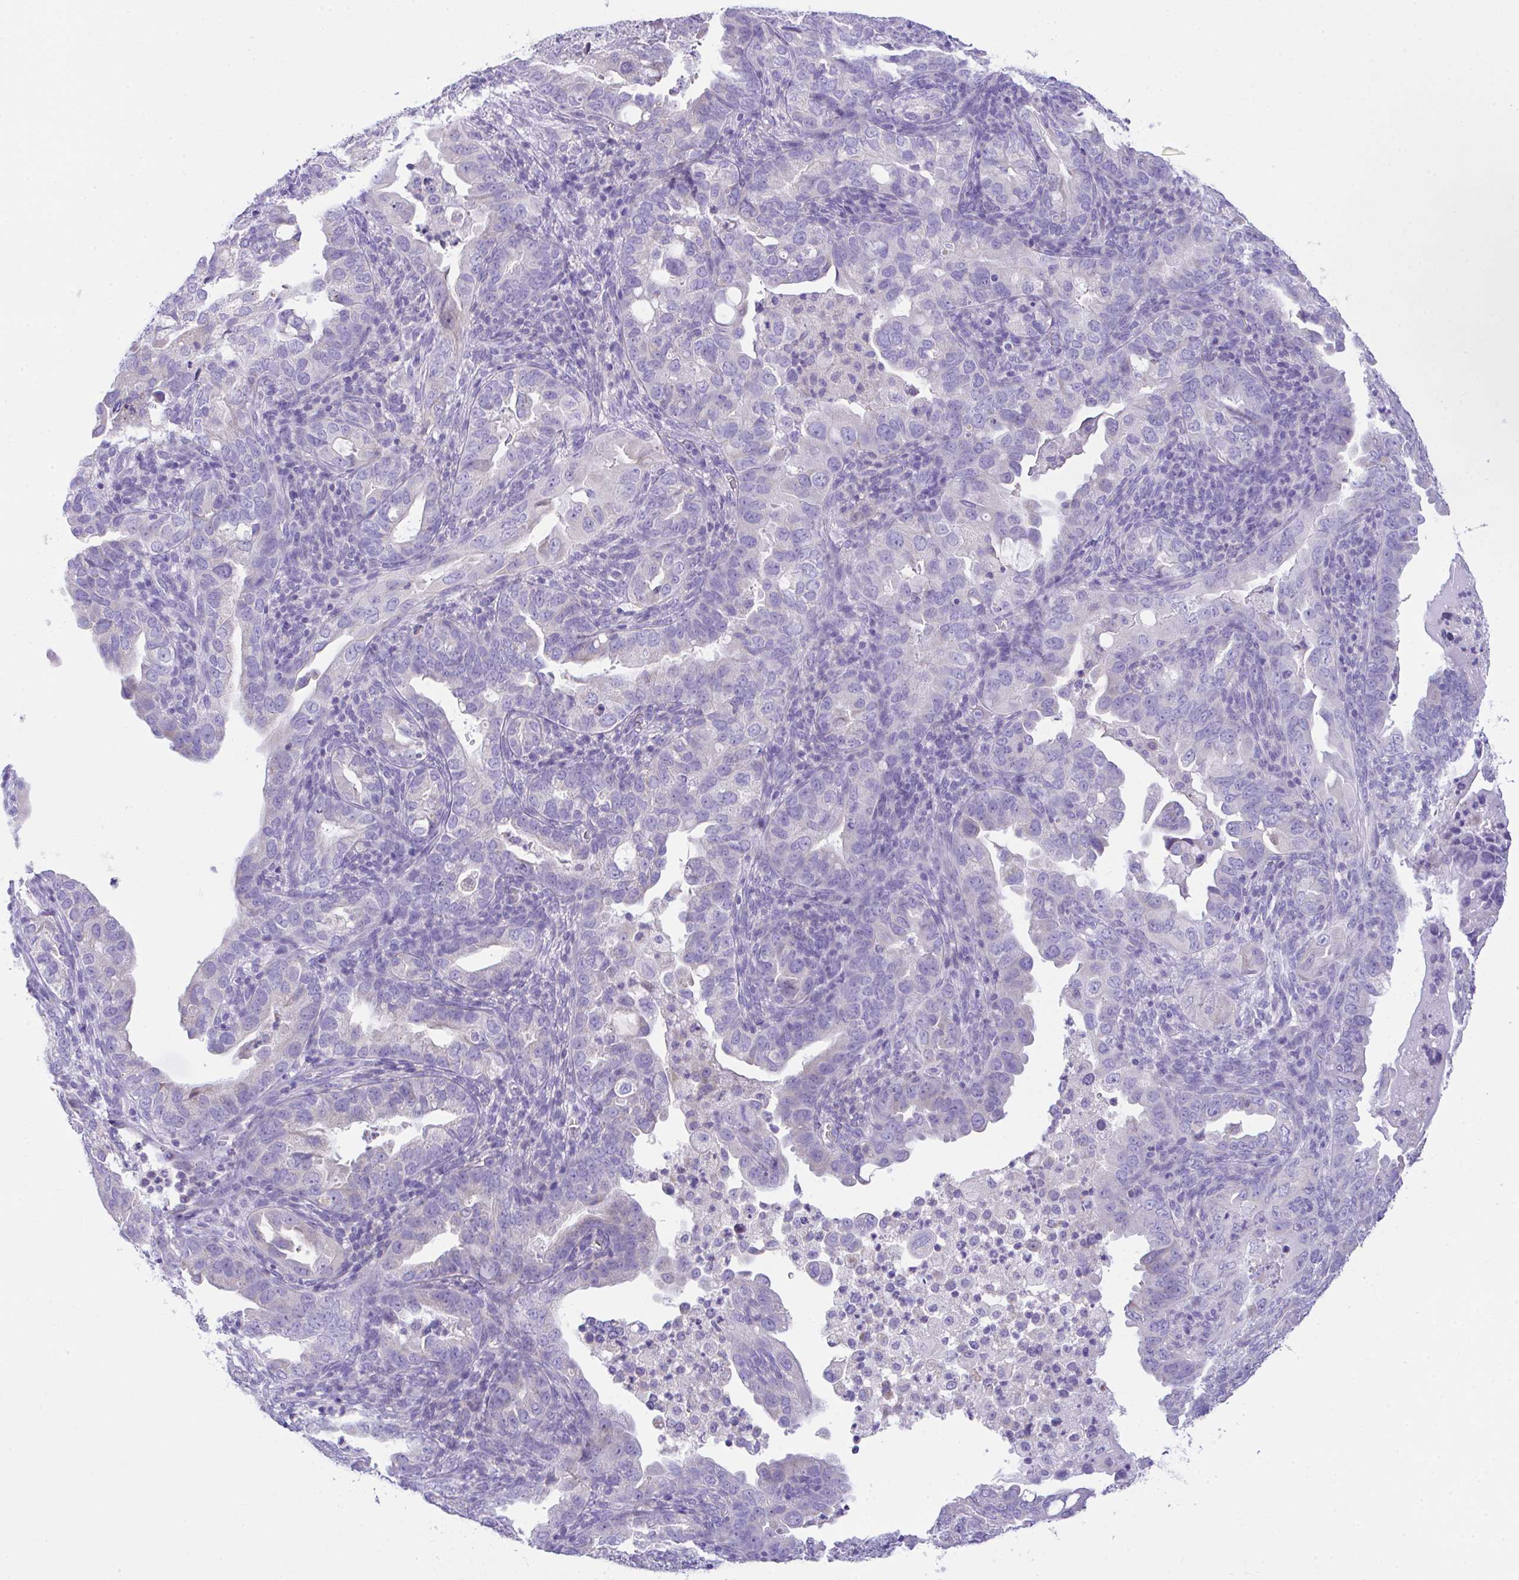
{"staining": {"intensity": "negative", "quantity": "none", "location": "none"}, "tissue": "endometrial cancer", "cell_type": "Tumor cells", "image_type": "cancer", "snomed": [{"axis": "morphology", "description": "Adenocarcinoma, NOS"}, {"axis": "topography", "description": "Endometrium"}], "caption": "Adenocarcinoma (endometrial) stained for a protein using immunohistochemistry (IHC) demonstrates no positivity tumor cells.", "gene": "NLRP8", "patient": {"sex": "female", "age": 57}}